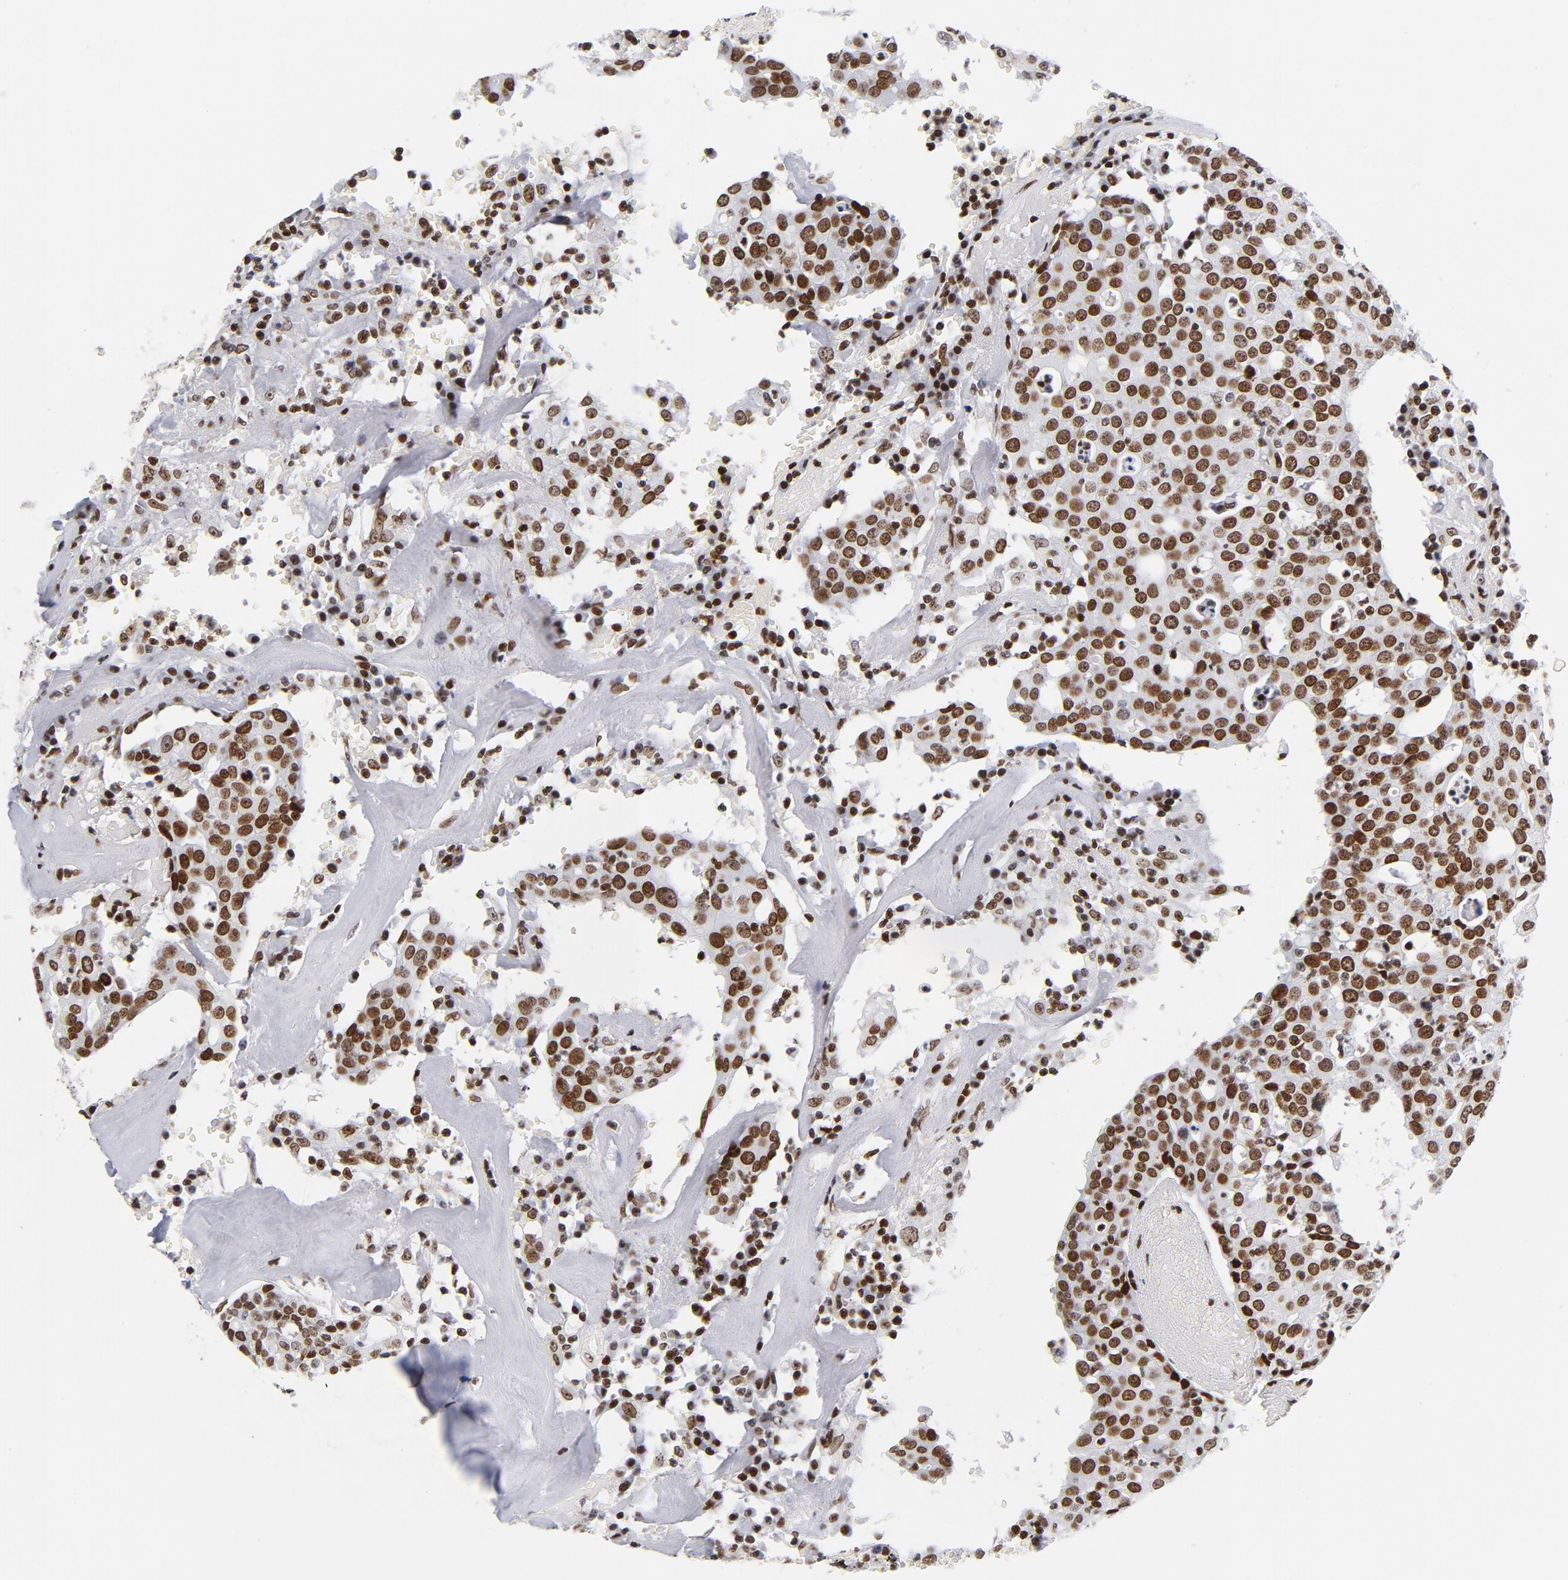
{"staining": {"intensity": "moderate", "quantity": ">75%", "location": "nuclear"}, "tissue": "head and neck cancer", "cell_type": "Tumor cells", "image_type": "cancer", "snomed": [{"axis": "morphology", "description": "Adenocarcinoma, NOS"}, {"axis": "topography", "description": "Salivary gland"}, {"axis": "topography", "description": "Head-Neck"}], "caption": "Immunohistochemistry (IHC) staining of head and neck cancer, which displays medium levels of moderate nuclear staining in approximately >75% of tumor cells indicating moderate nuclear protein staining. The staining was performed using DAB (brown) for protein detection and nuclei were counterstained in hematoxylin (blue).", "gene": "TOP2B", "patient": {"sex": "female", "age": 65}}